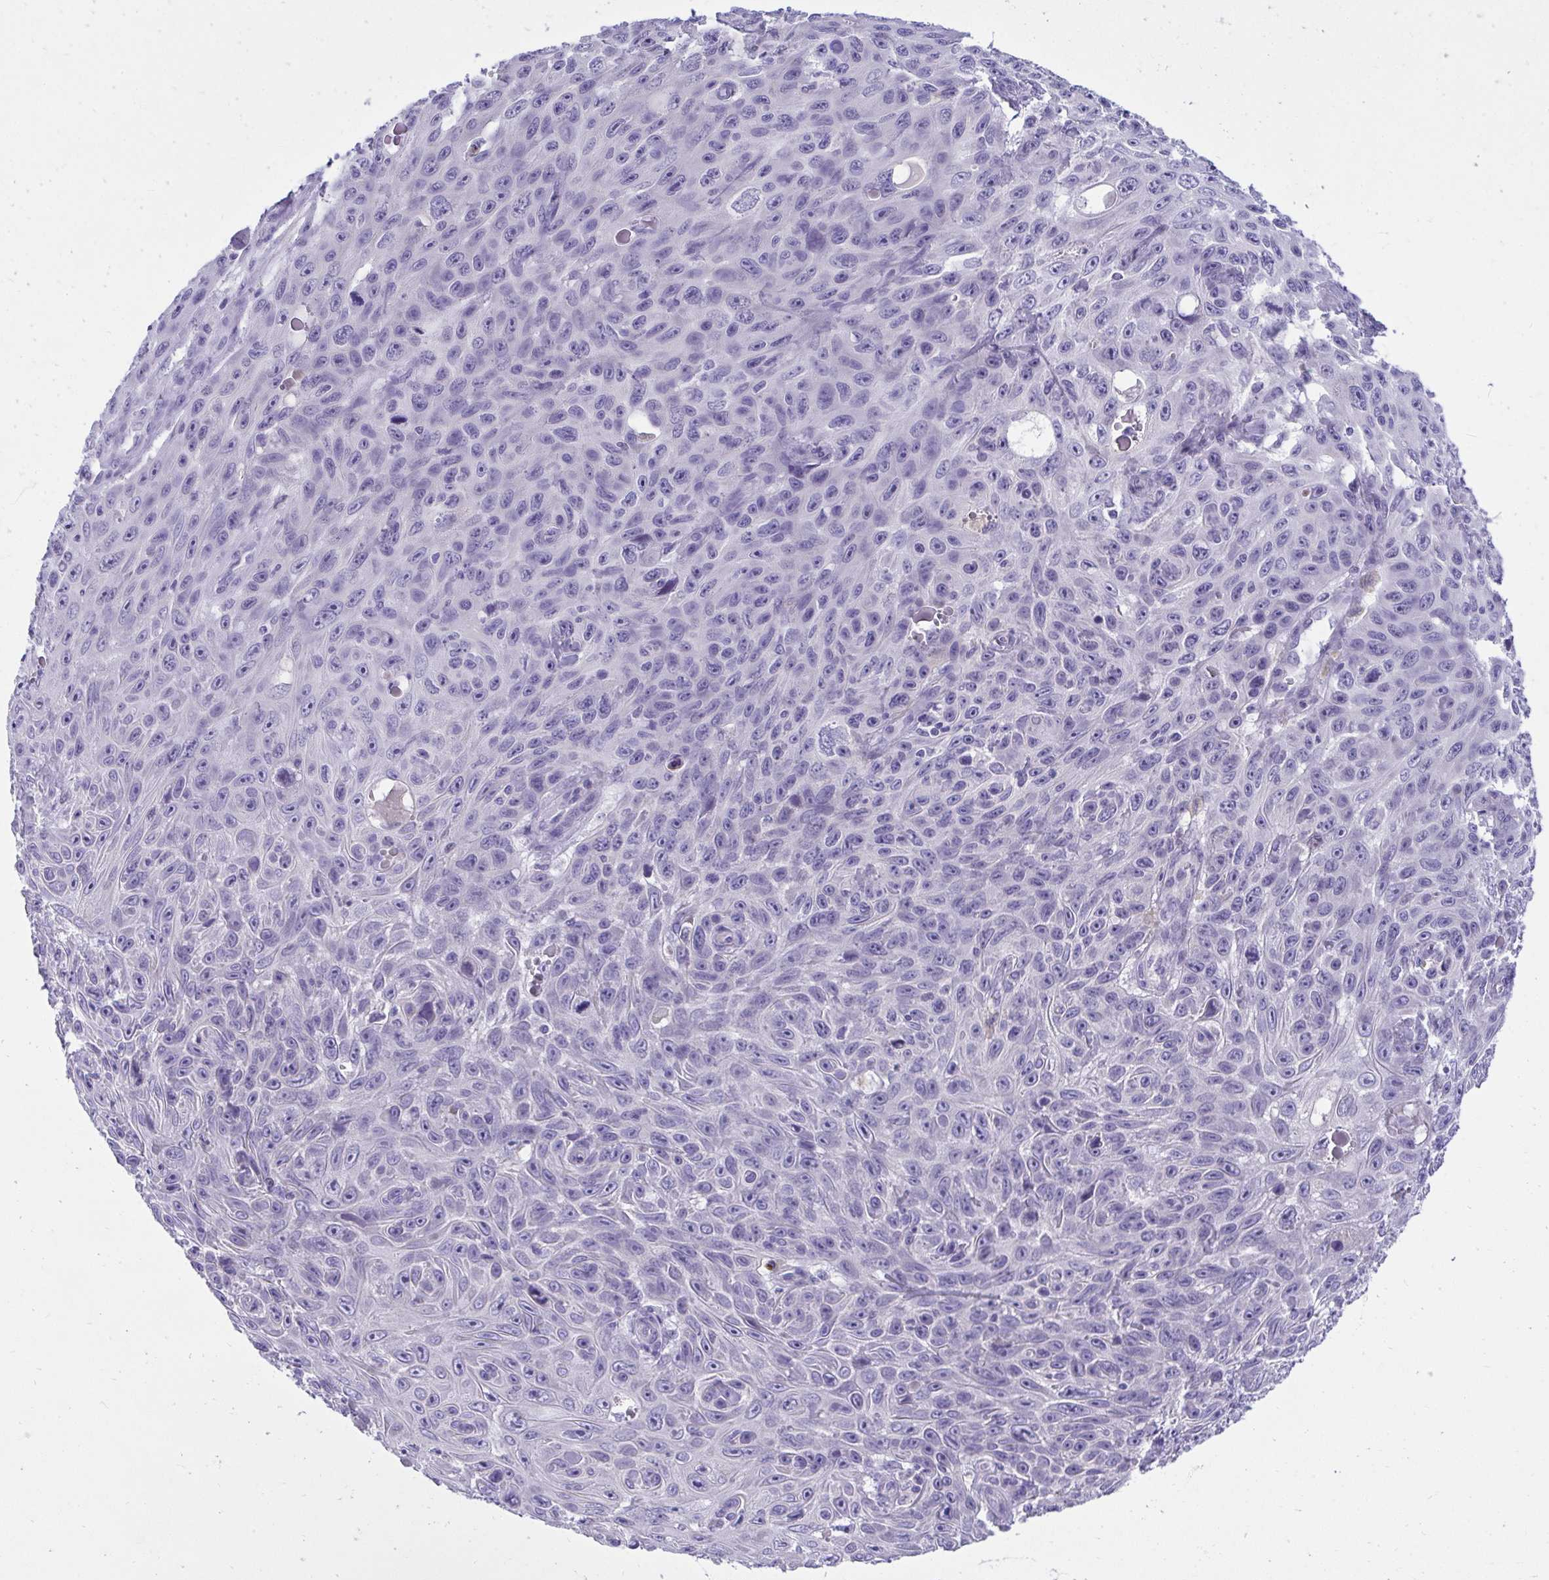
{"staining": {"intensity": "negative", "quantity": "none", "location": "none"}, "tissue": "skin cancer", "cell_type": "Tumor cells", "image_type": "cancer", "snomed": [{"axis": "morphology", "description": "Squamous cell carcinoma, NOS"}, {"axis": "topography", "description": "Skin"}], "caption": "Skin cancer (squamous cell carcinoma) was stained to show a protein in brown. There is no significant staining in tumor cells.", "gene": "TMCO5A", "patient": {"sex": "male", "age": 82}}